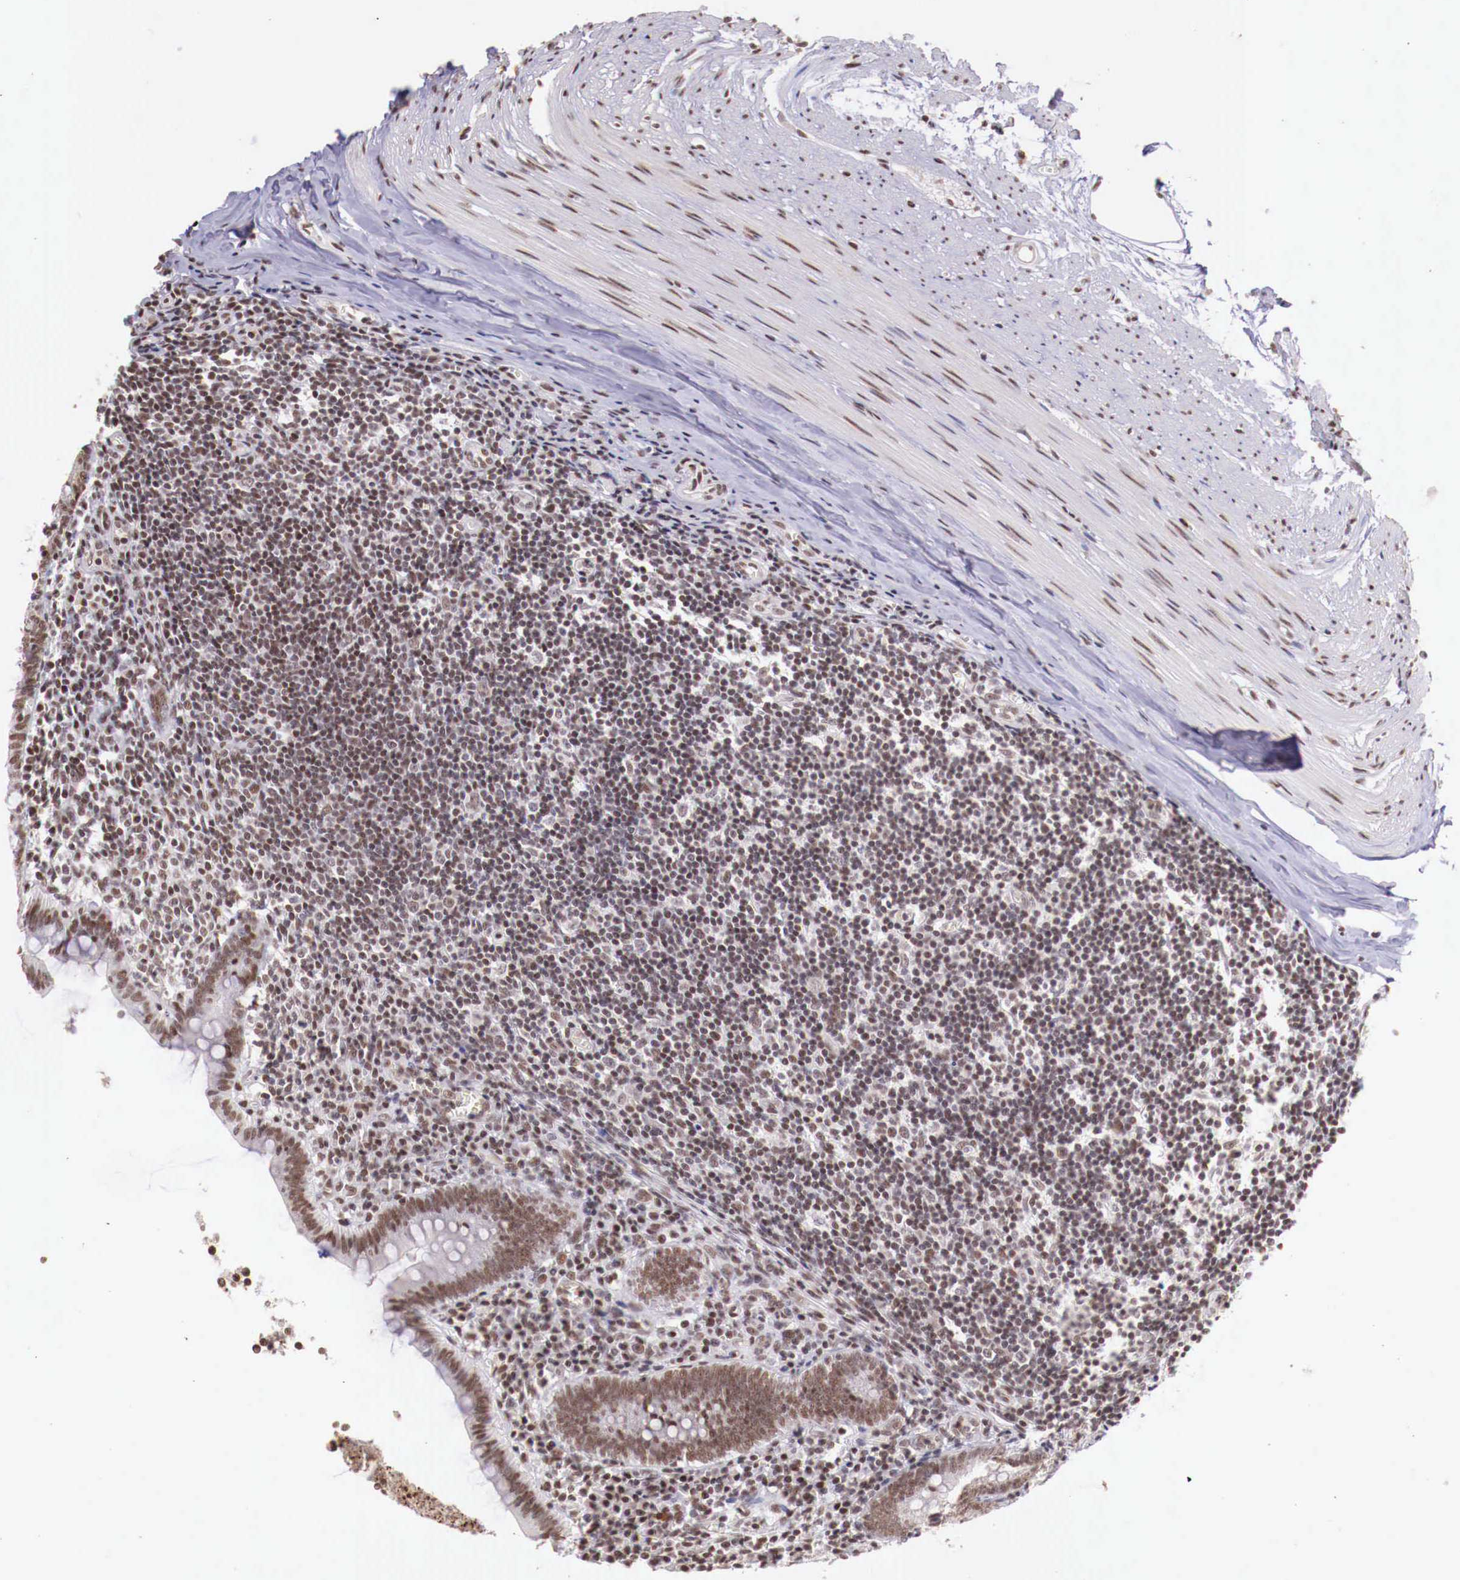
{"staining": {"intensity": "moderate", "quantity": ">75%", "location": "nuclear"}, "tissue": "appendix", "cell_type": "Glandular cells", "image_type": "normal", "snomed": [{"axis": "morphology", "description": "Normal tissue, NOS"}, {"axis": "topography", "description": "Appendix"}], "caption": "Immunohistochemical staining of unremarkable human appendix demonstrates moderate nuclear protein expression in approximately >75% of glandular cells.", "gene": "SP1", "patient": {"sex": "female", "age": 19}}